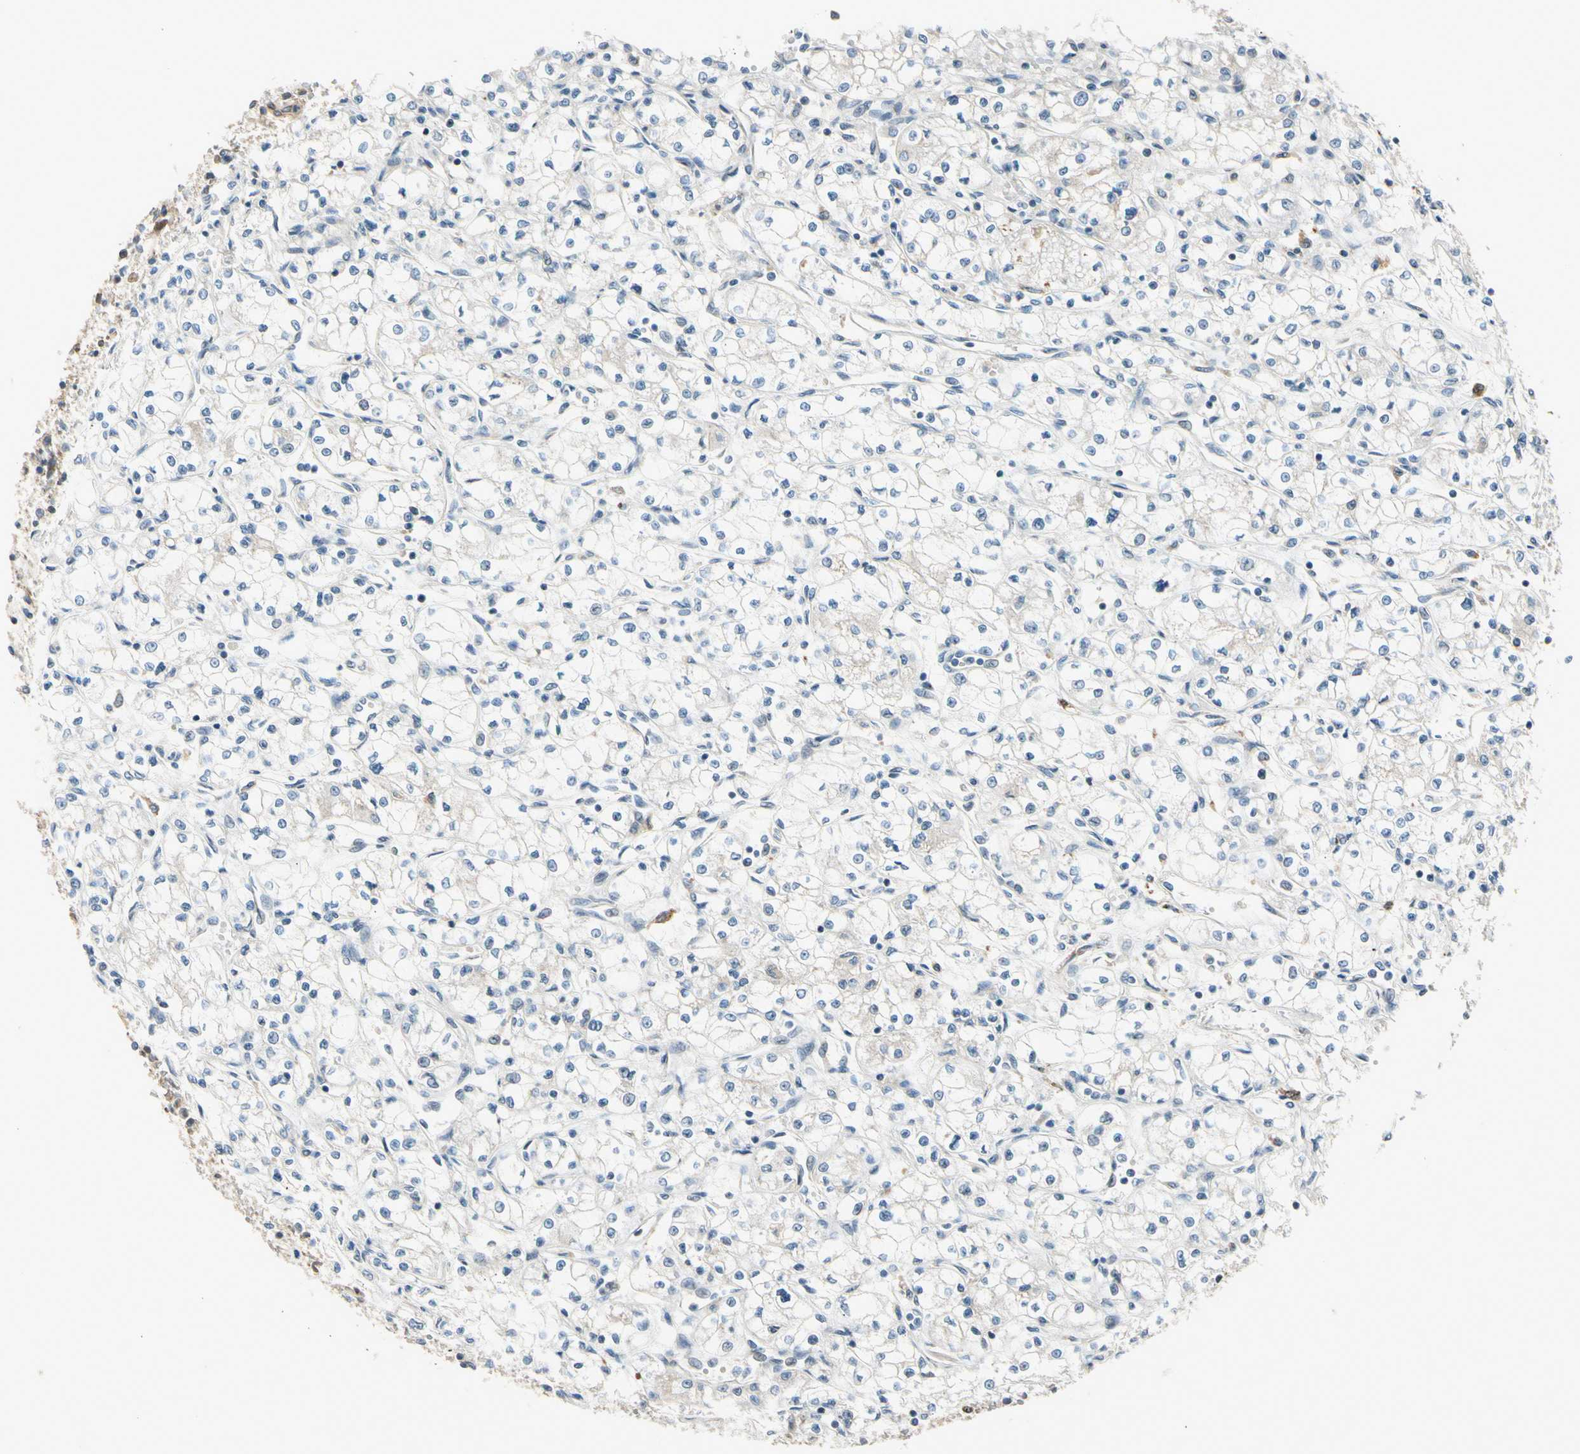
{"staining": {"intensity": "negative", "quantity": "none", "location": "none"}, "tissue": "renal cancer", "cell_type": "Tumor cells", "image_type": "cancer", "snomed": [{"axis": "morphology", "description": "Normal tissue, NOS"}, {"axis": "morphology", "description": "Adenocarcinoma, NOS"}, {"axis": "topography", "description": "Kidney"}], "caption": "Immunohistochemistry of adenocarcinoma (renal) demonstrates no staining in tumor cells. The staining is performed using DAB (3,3'-diaminobenzidine) brown chromogen with nuclei counter-stained in using hematoxylin.", "gene": "NPHP3", "patient": {"sex": "male", "age": 59}}